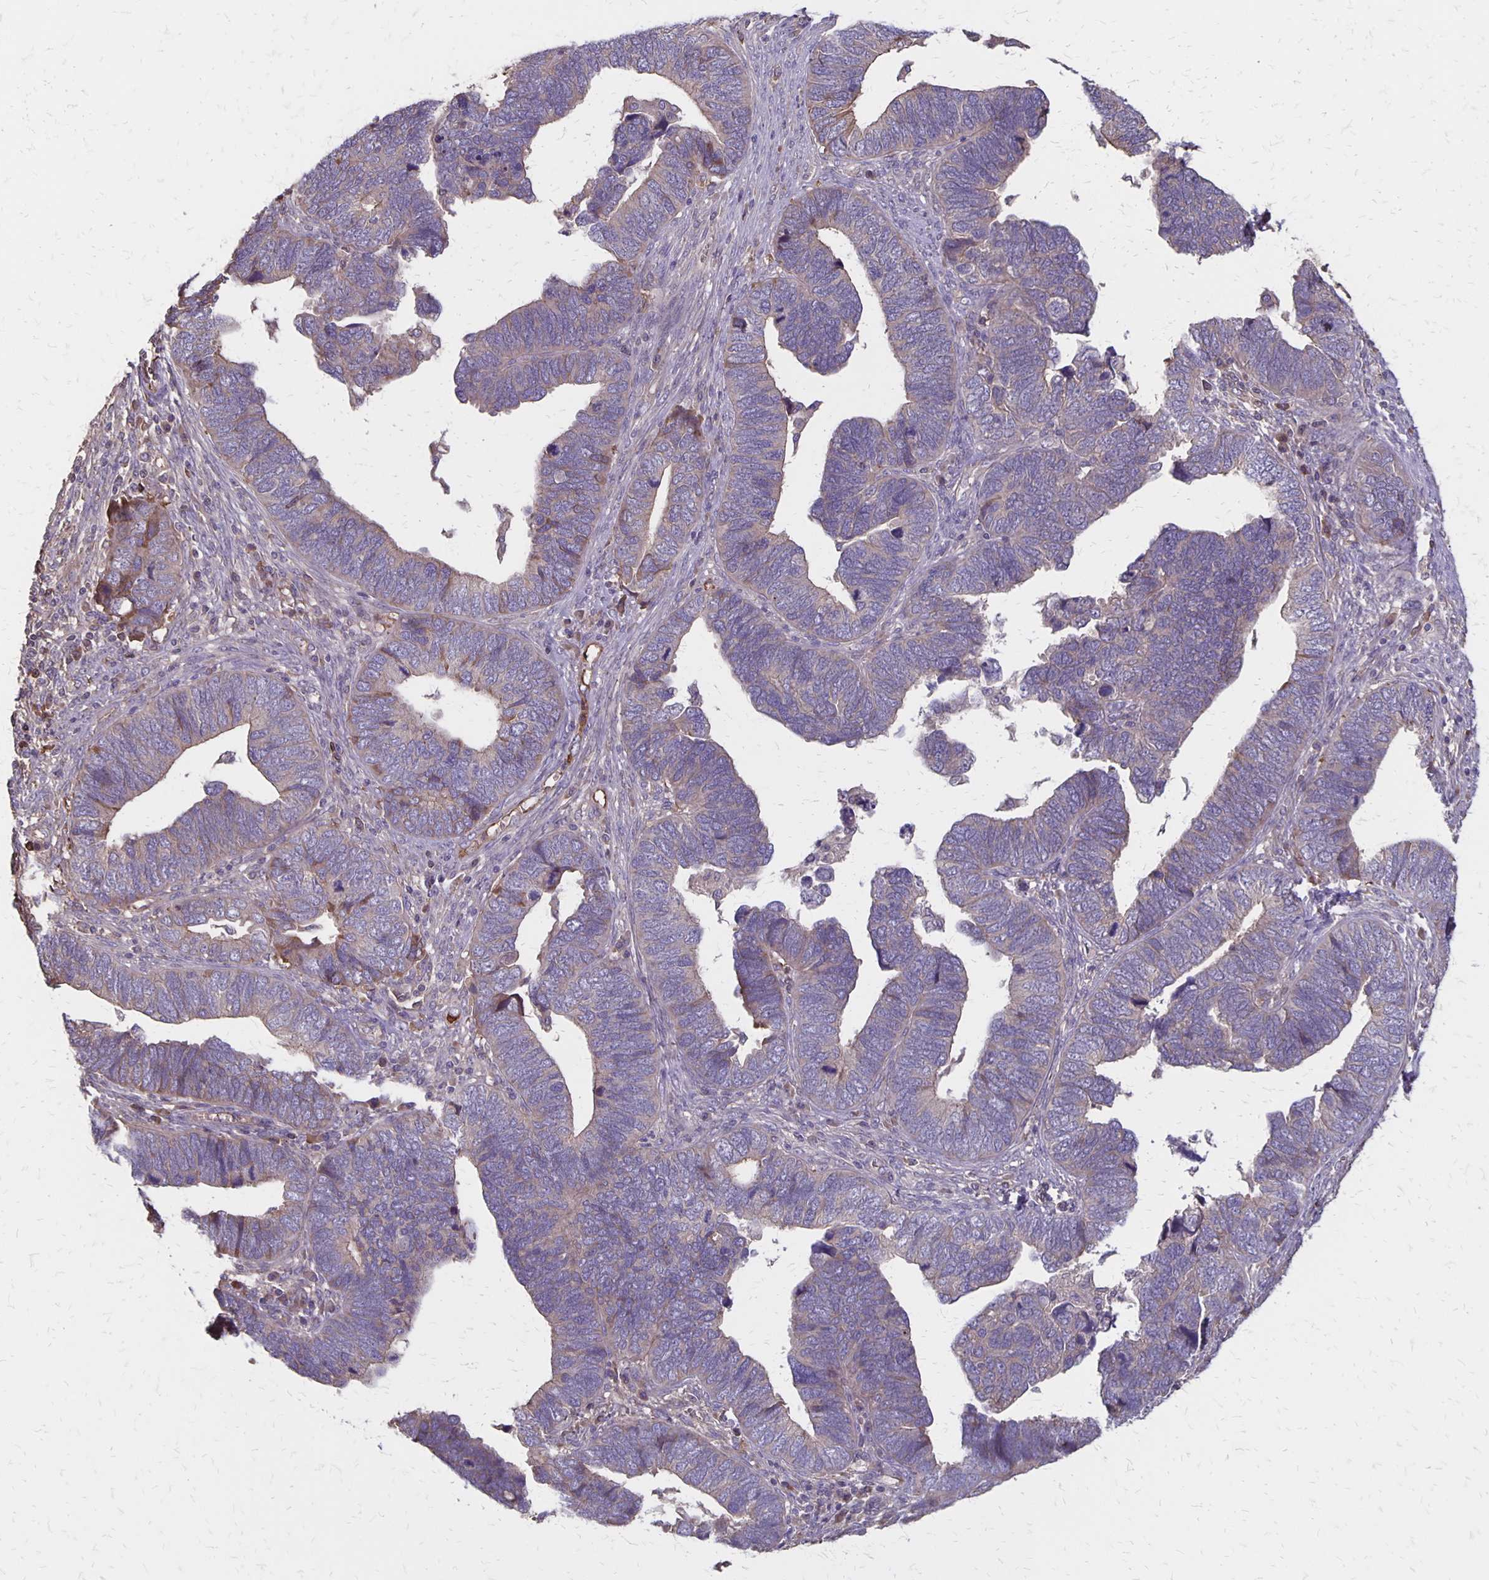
{"staining": {"intensity": "weak", "quantity": "<25%", "location": "cytoplasmic/membranous"}, "tissue": "endometrial cancer", "cell_type": "Tumor cells", "image_type": "cancer", "snomed": [{"axis": "morphology", "description": "Adenocarcinoma, NOS"}, {"axis": "topography", "description": "Endometrium"}], "caption": "The immunohistochemistry (IHC) image has no significant expression in tumor cells of endometrial cancer tissue.", "gene": "PROM2", "patient": {"sex": "female", "age": 79}}